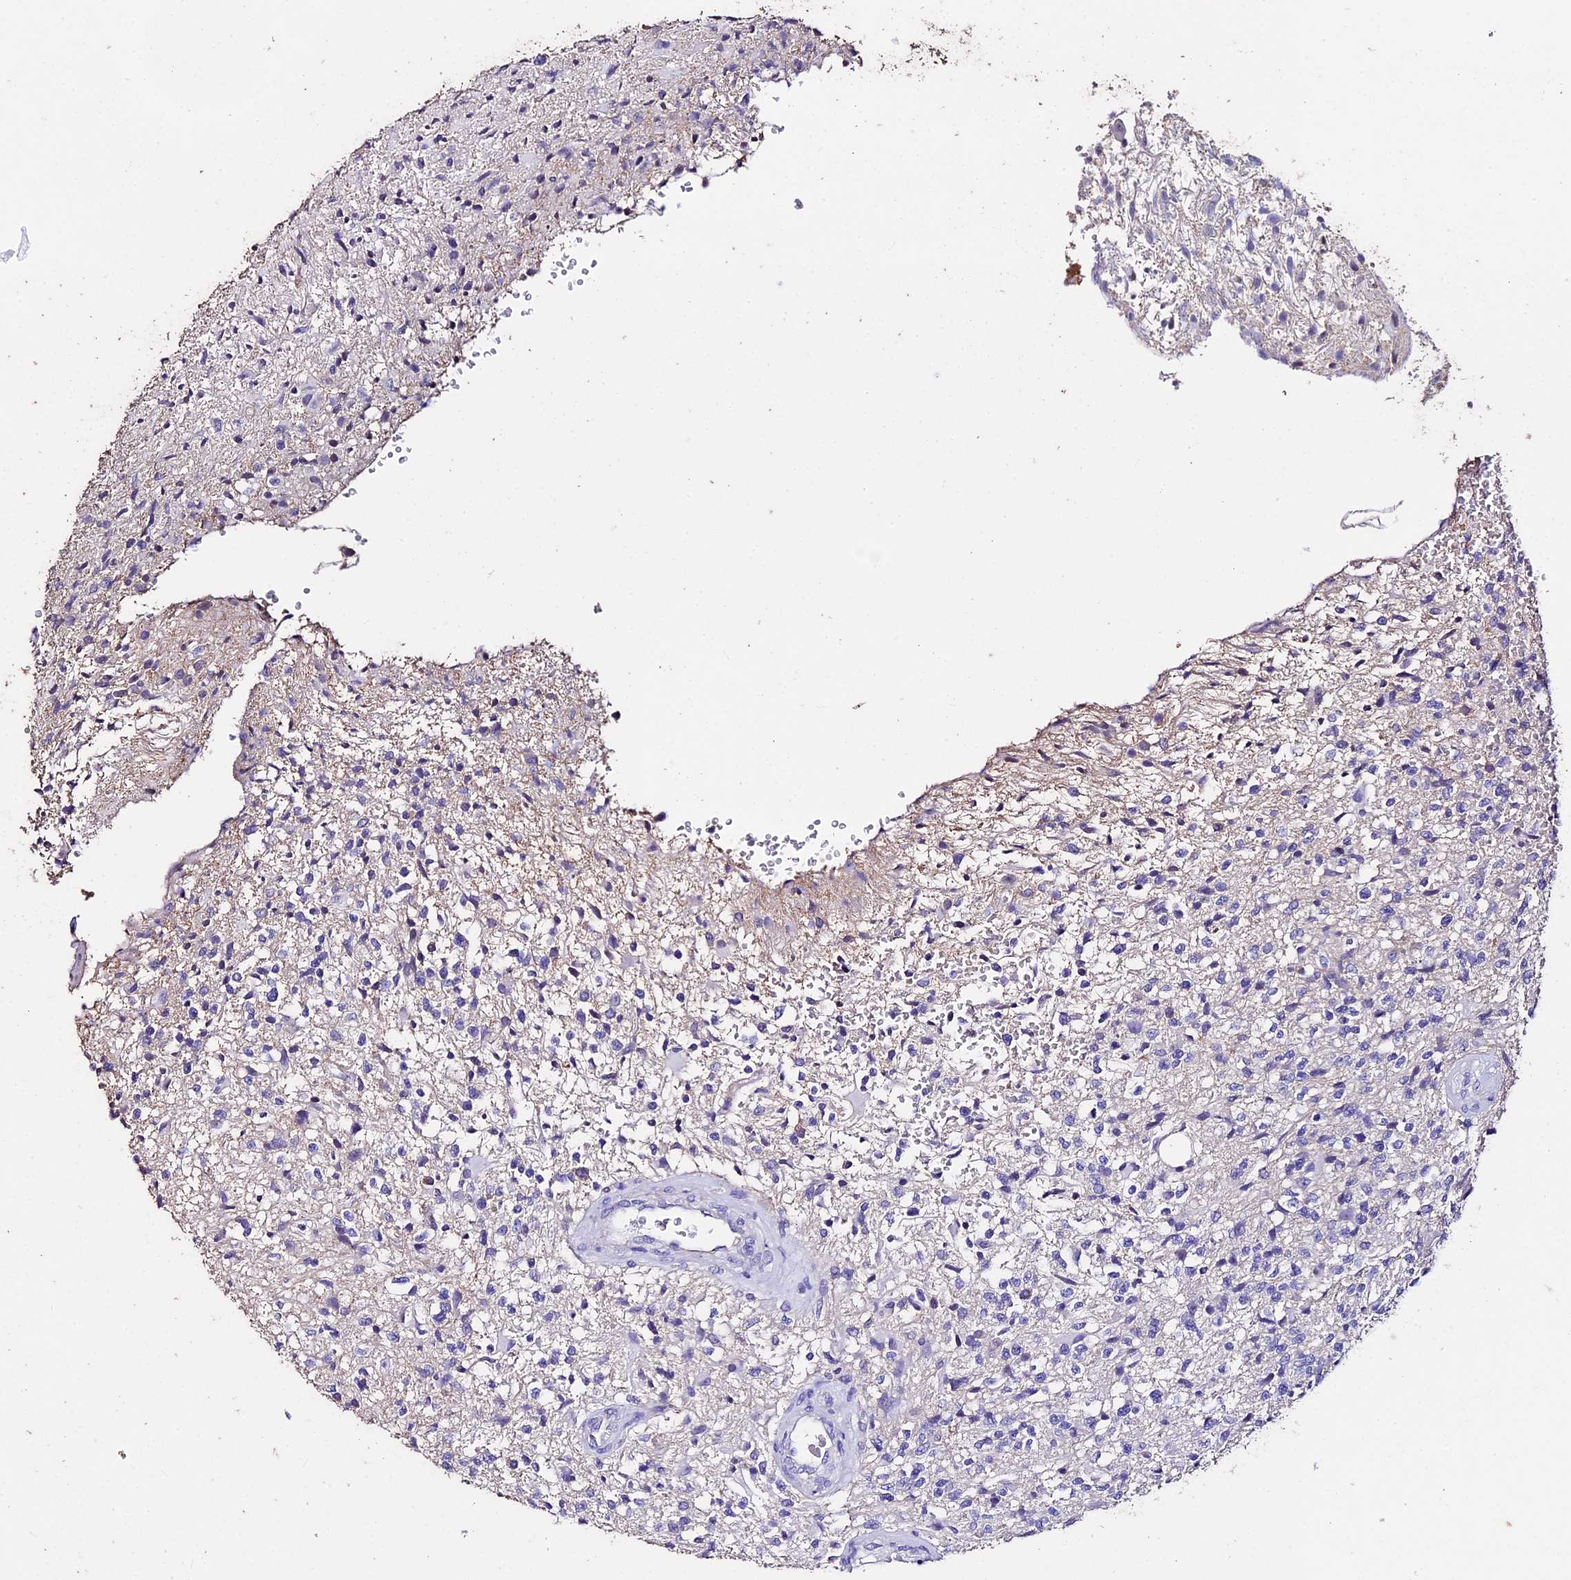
{"staining": {"intensity": "negative", "quantity": "none", "location": "none"}, "tissue": "glioma", "cell_type": "Tumor cells", "image_type": "cancer", "snomed": [{"axis": "morphology", "description": "Glioma, malignant, High grade"}, {"axis": "topography", "description": "Brain"}], "caption": "Glioma was stained to show a protein in brown. There is no significant positivity in tumor cells.", "gene": "USB1", "patient": {"sex": "male", "age": 56}}